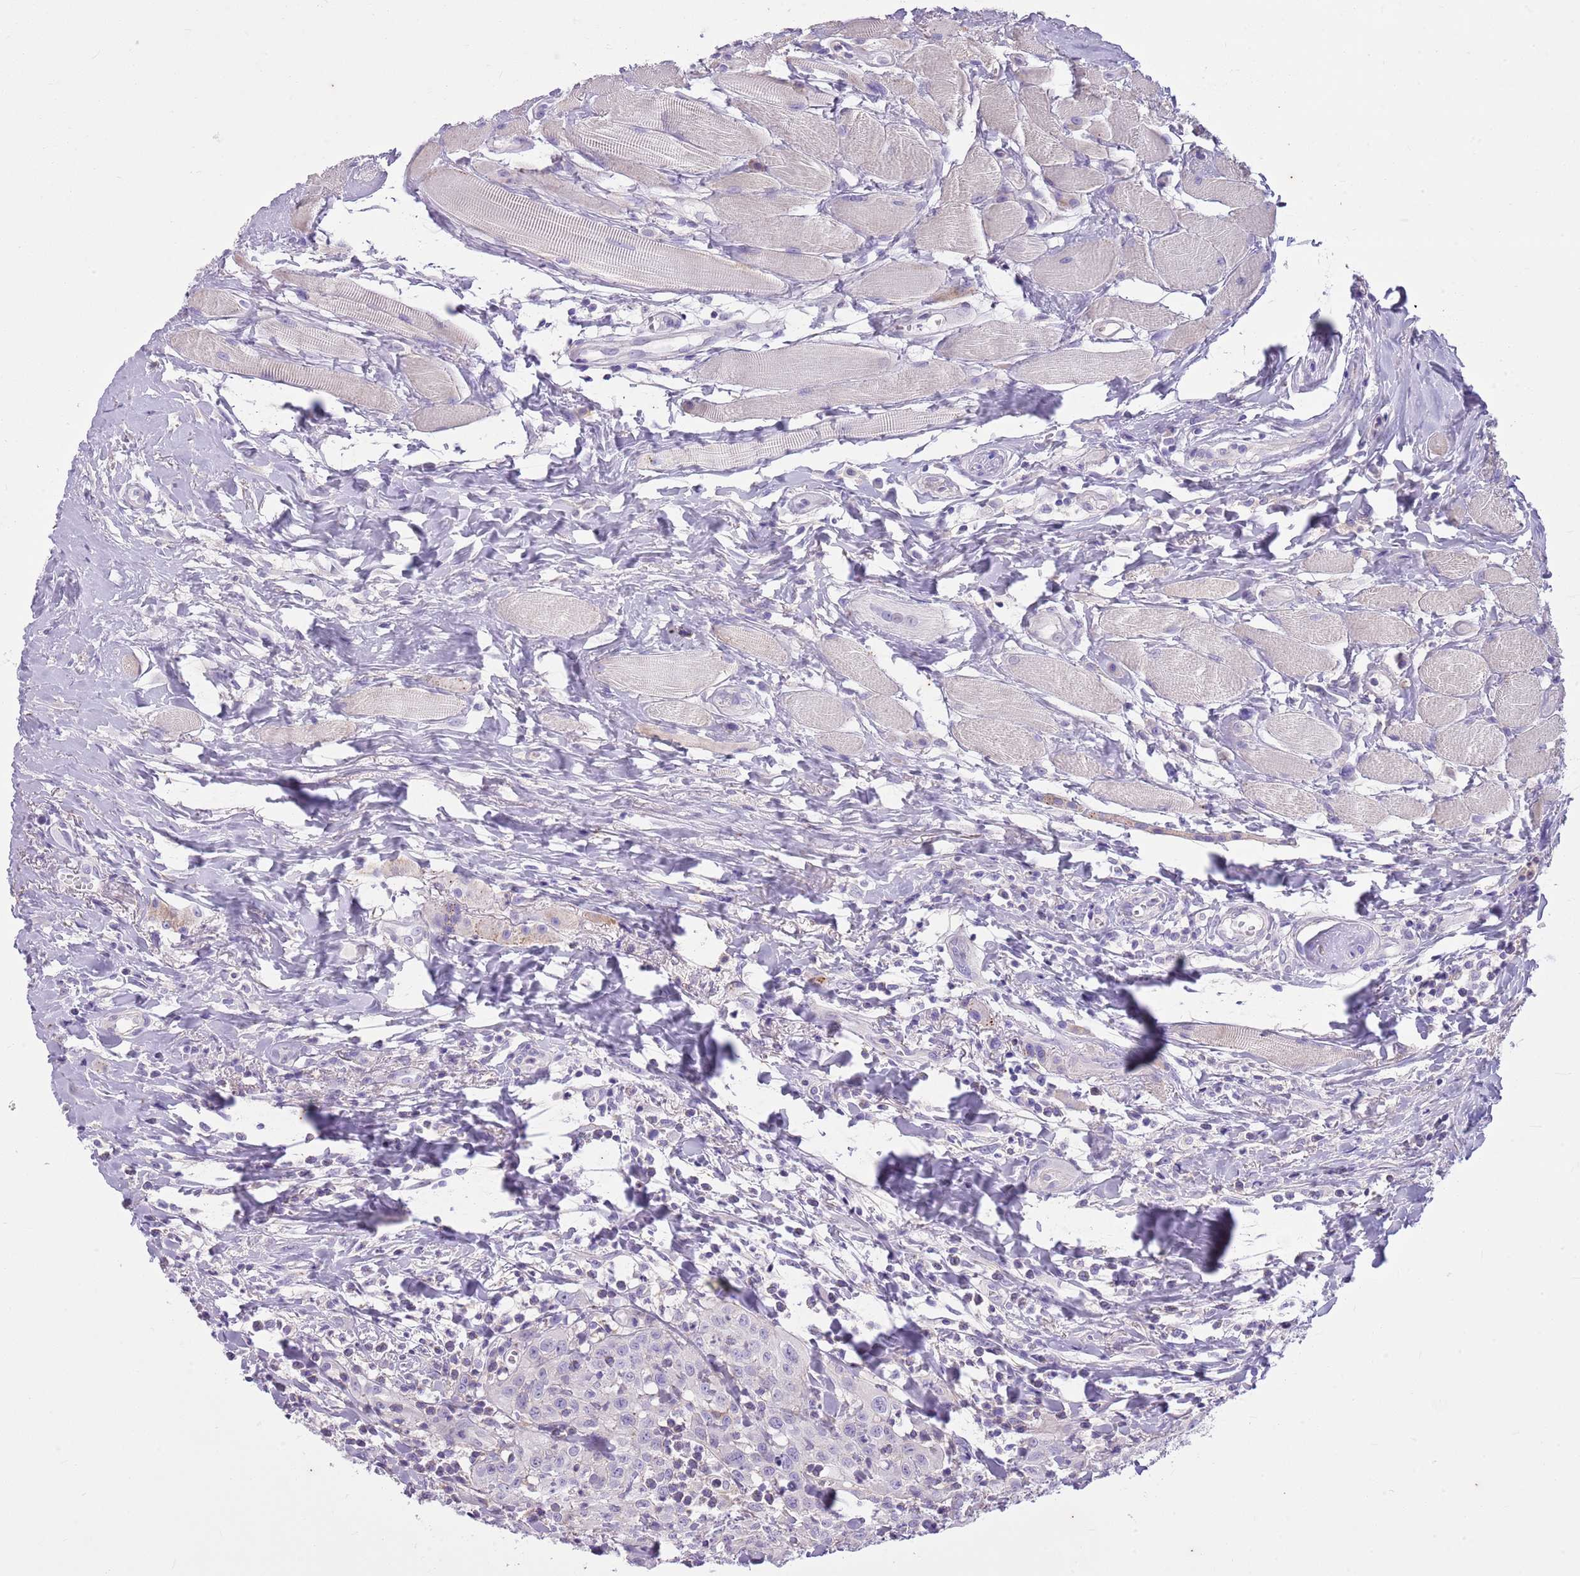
{"staining": {"intensity": "negative", "quantity": "none", "location": "none"}, "tissue": "head and neck cancer", "cell_type": "Tumor cells", "image_type": "cancer", "snomed": [{"axis": "morphology", "description": "Normal tissue, NOS"}, {"axis": "morphology", "description": "Squamous cell carcinoma, NOS"}, {"axis": "topography", "description": "Oral tissue"}, {"axis": "topography", "description": "Head-Neck"}], "caption": "This is a histopathology image of immunohistochemistry (IHC) staining of squamous cell carcinoma (head and neck), which shows no expression in tumor cells. (DAB immunohistochemistry, high magnification).", "gene": "CNPPD1", "patient": {"sex": "female", "age": 70}}